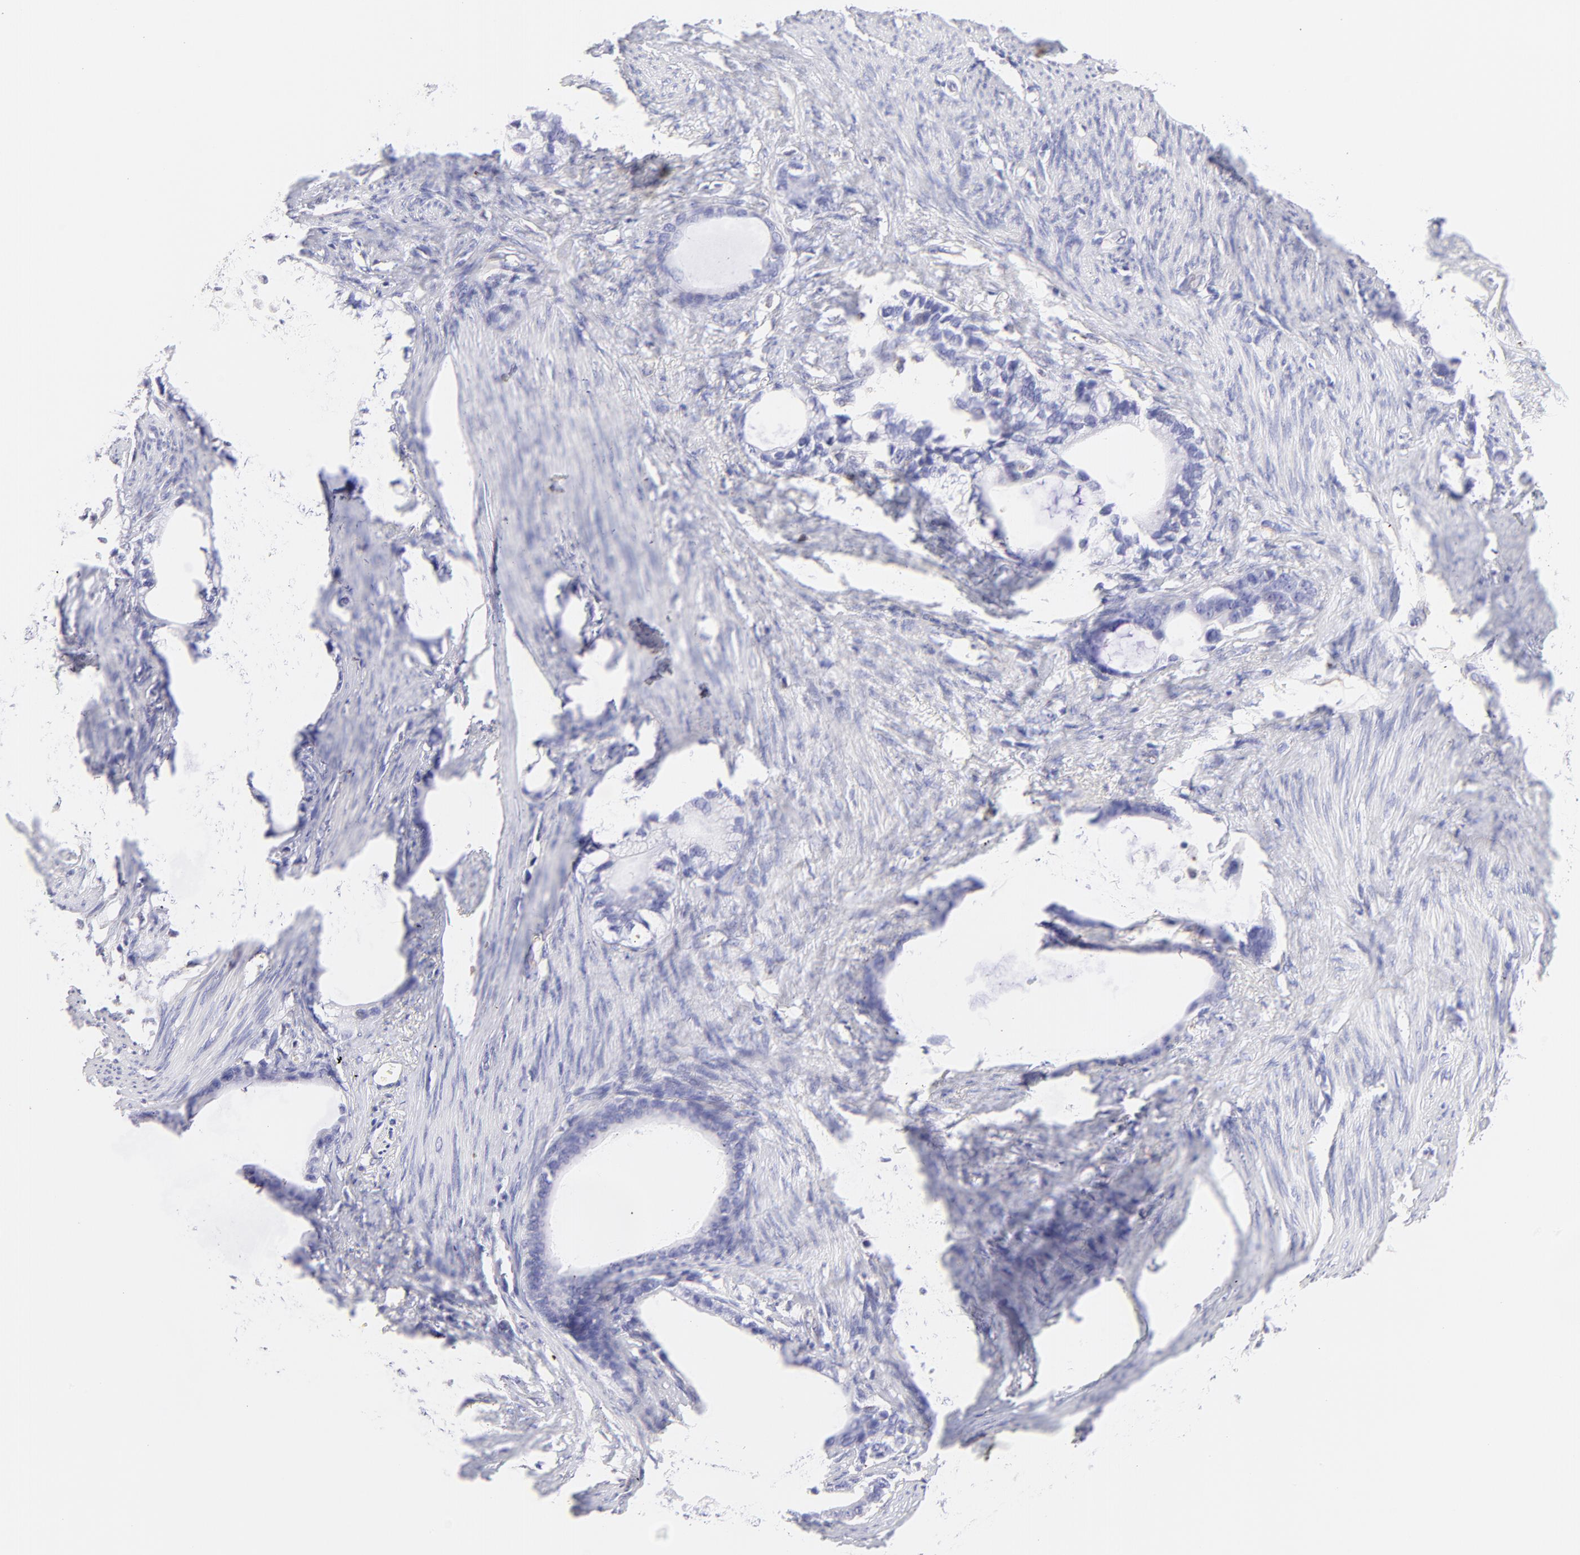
{"staining": {"intensity": "negative", "quantity": "none", "location": "none"}, "tissue": "stomach cancer", "cell_type": "Tumor cells", "image_type": "cancer", "snomed": [{"axis": "morphology", "description": "Adenocarcinoma, NOS"}, {"axis": "topography", "description": "Stomach"}], "caption": "This image is of stomach cancer stained with immunohistochemistry to label a protein in brown with the nuclei are counter-stained blue. There is no positivity in tumor cells.", "gene": "IRAG2", "patient": {"sex": "female", "age": 75}}